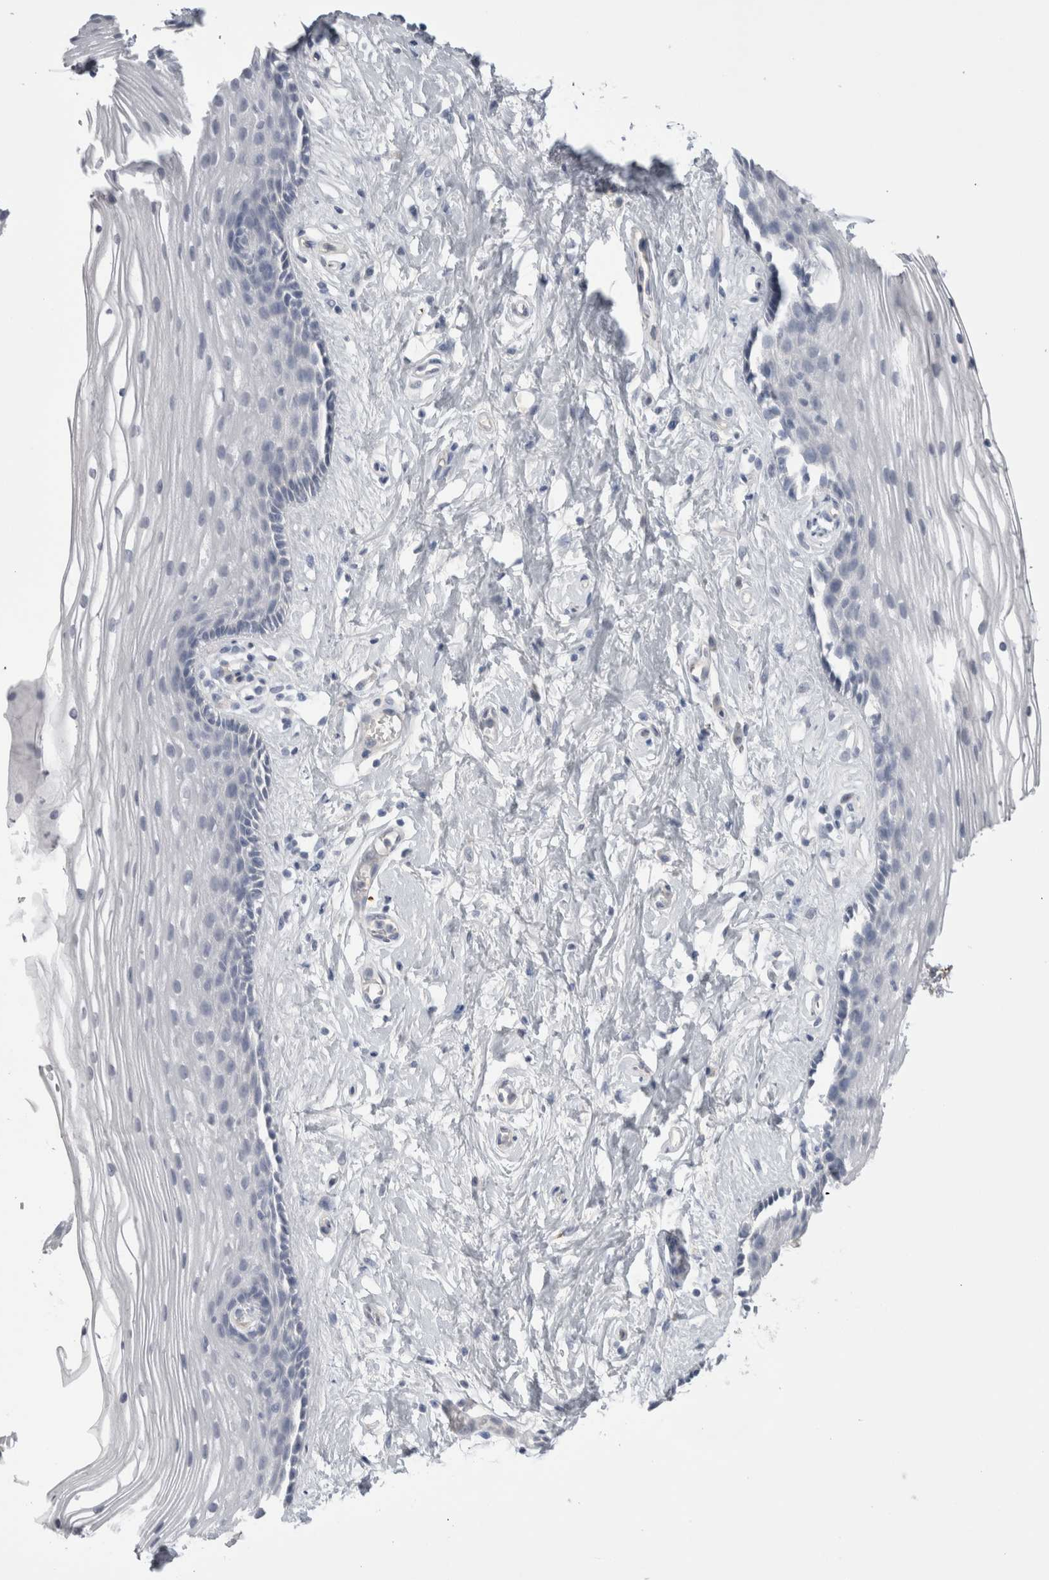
{"staining": {"intensity": "negative", "quantity": "none", "location": "none"}, "tissue": "vagina", "cell_type": "Squamous epithelial cells", "image_type": "normal", "snomed": [{"axis": "morphology", "description": "Normal tissue, NOS"}, {"axis": "topography", "description": "Vagina"}], "caption": "Immunohistochemical staining of unremarkable human vagina demonstrates no significant staining in squamous epithelial cells.", "gene": "EPDR1", "patient": {"sex": "female", "age": 46}}